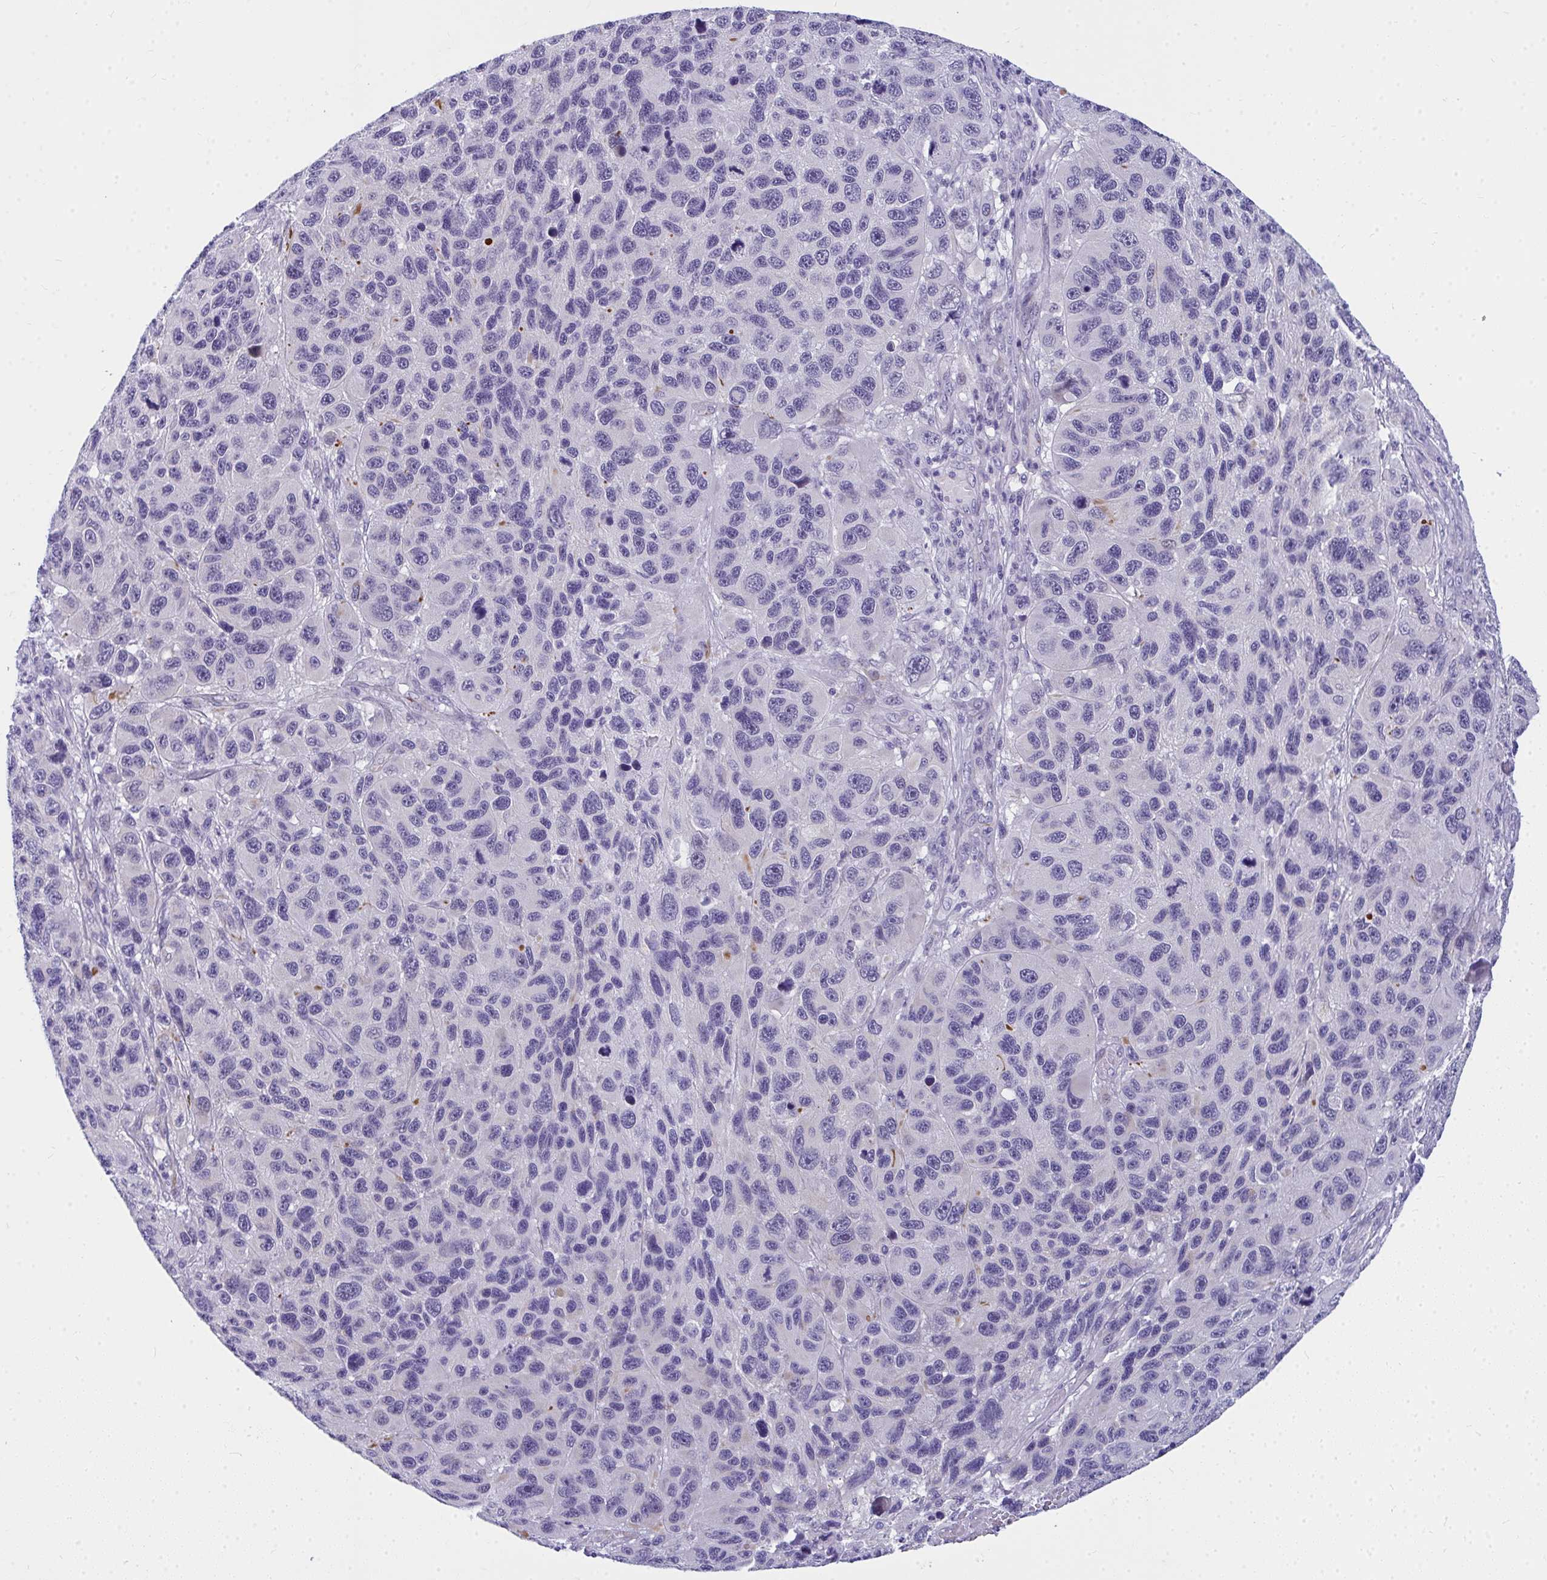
{"staining": {"intensity": "negative", "quantity": "none", "location": "none"}, "tissue": "melanoma", "cell_type": "Tumor cells", "image_type": "cancer", "snomed": [{"axis": "morphology", "description": "Malignant melanoma, NOS"}, {"axis": "topography", "description": "Skin"}], "caption": "Tumor cells show no significant protein positivity in malignant melanoma.", "gene": "TSBP1", "patient": {"sex": "male", "age": 53}}